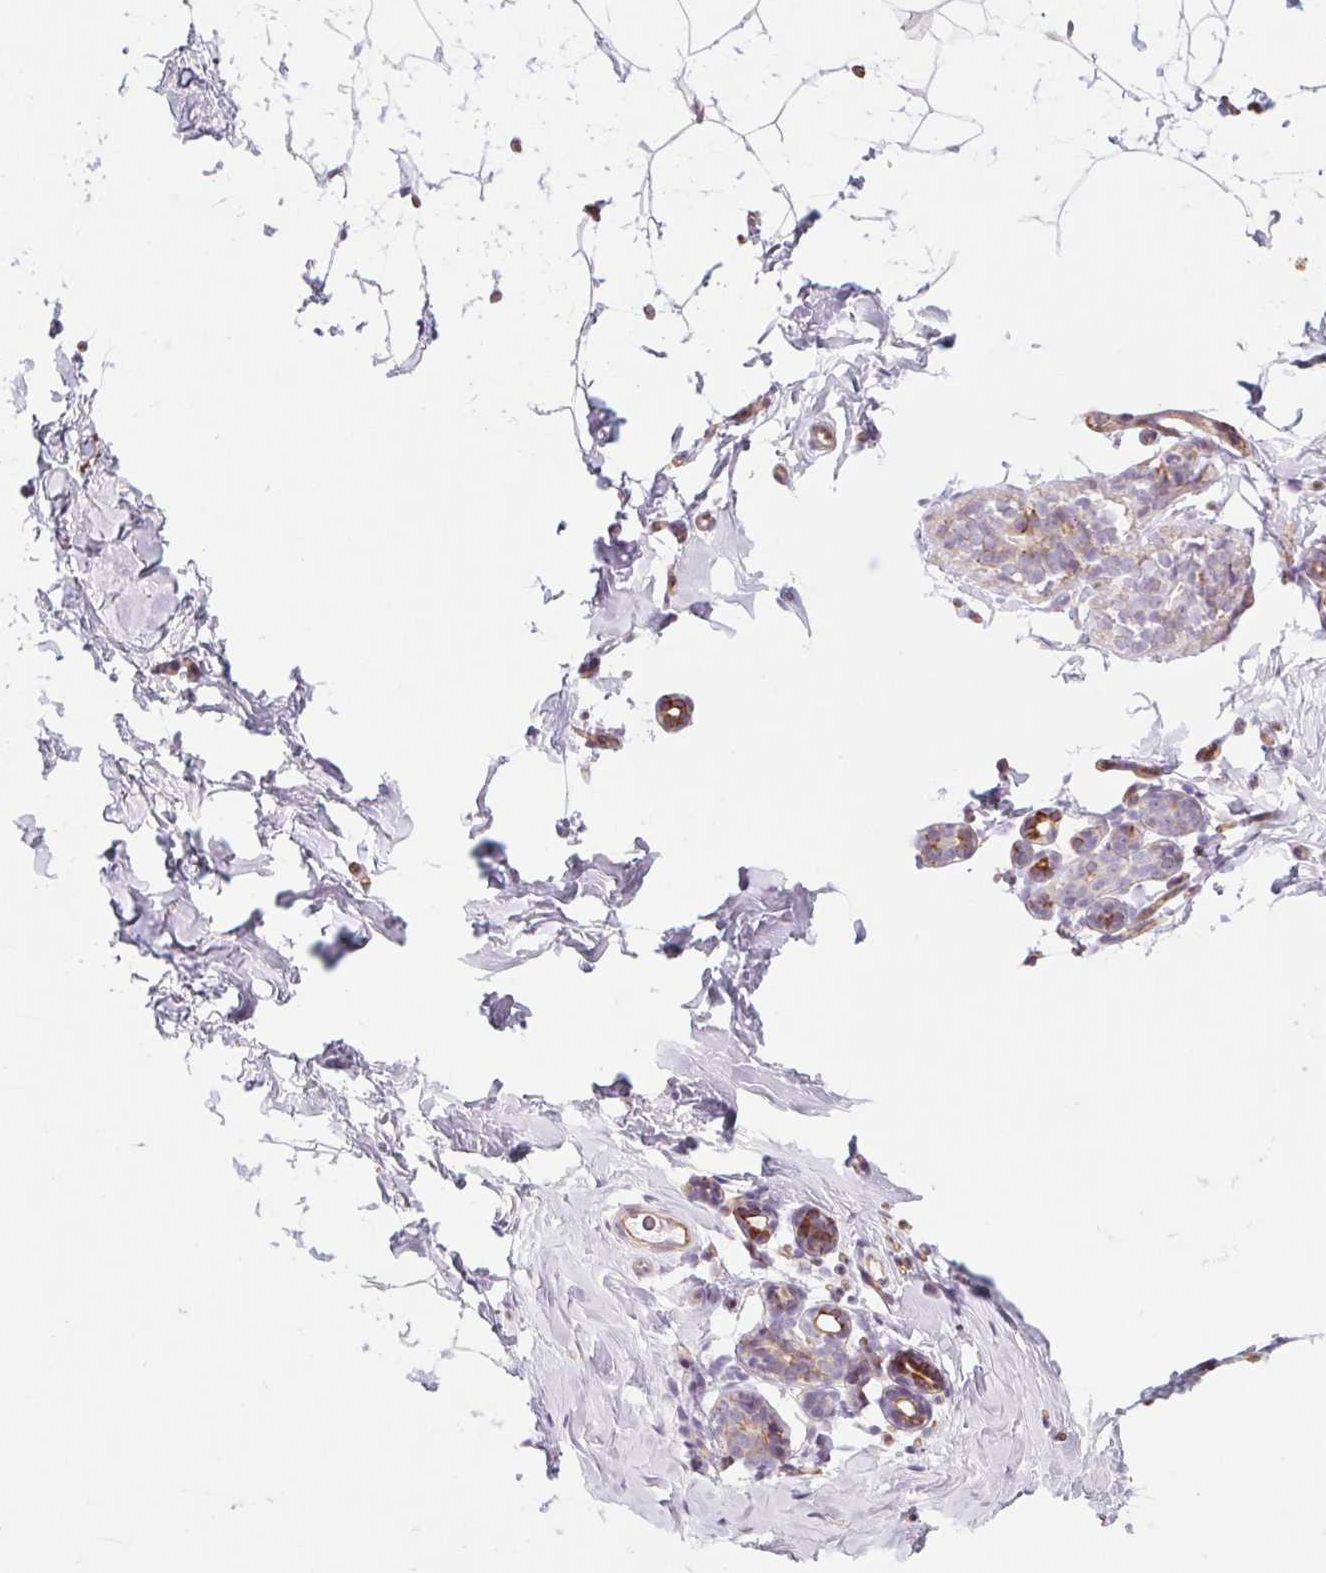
{"staining": {"intensity": "negative", "quantity": "none", "location": "none"}, "tissue": "breast", "cell_type": "Adipocytes", "image_type": "normal", "snomed": [{"axis": "morphology", "description": "Normal tissue, NOS"}, {"axis": "topography", "description": "Breast"}], "caption": "The immunohistochemistry image has no significant expression in adipocytes of breast.", "gene": "MS4A13", "patient": {"sex": "female", "age": 32}}